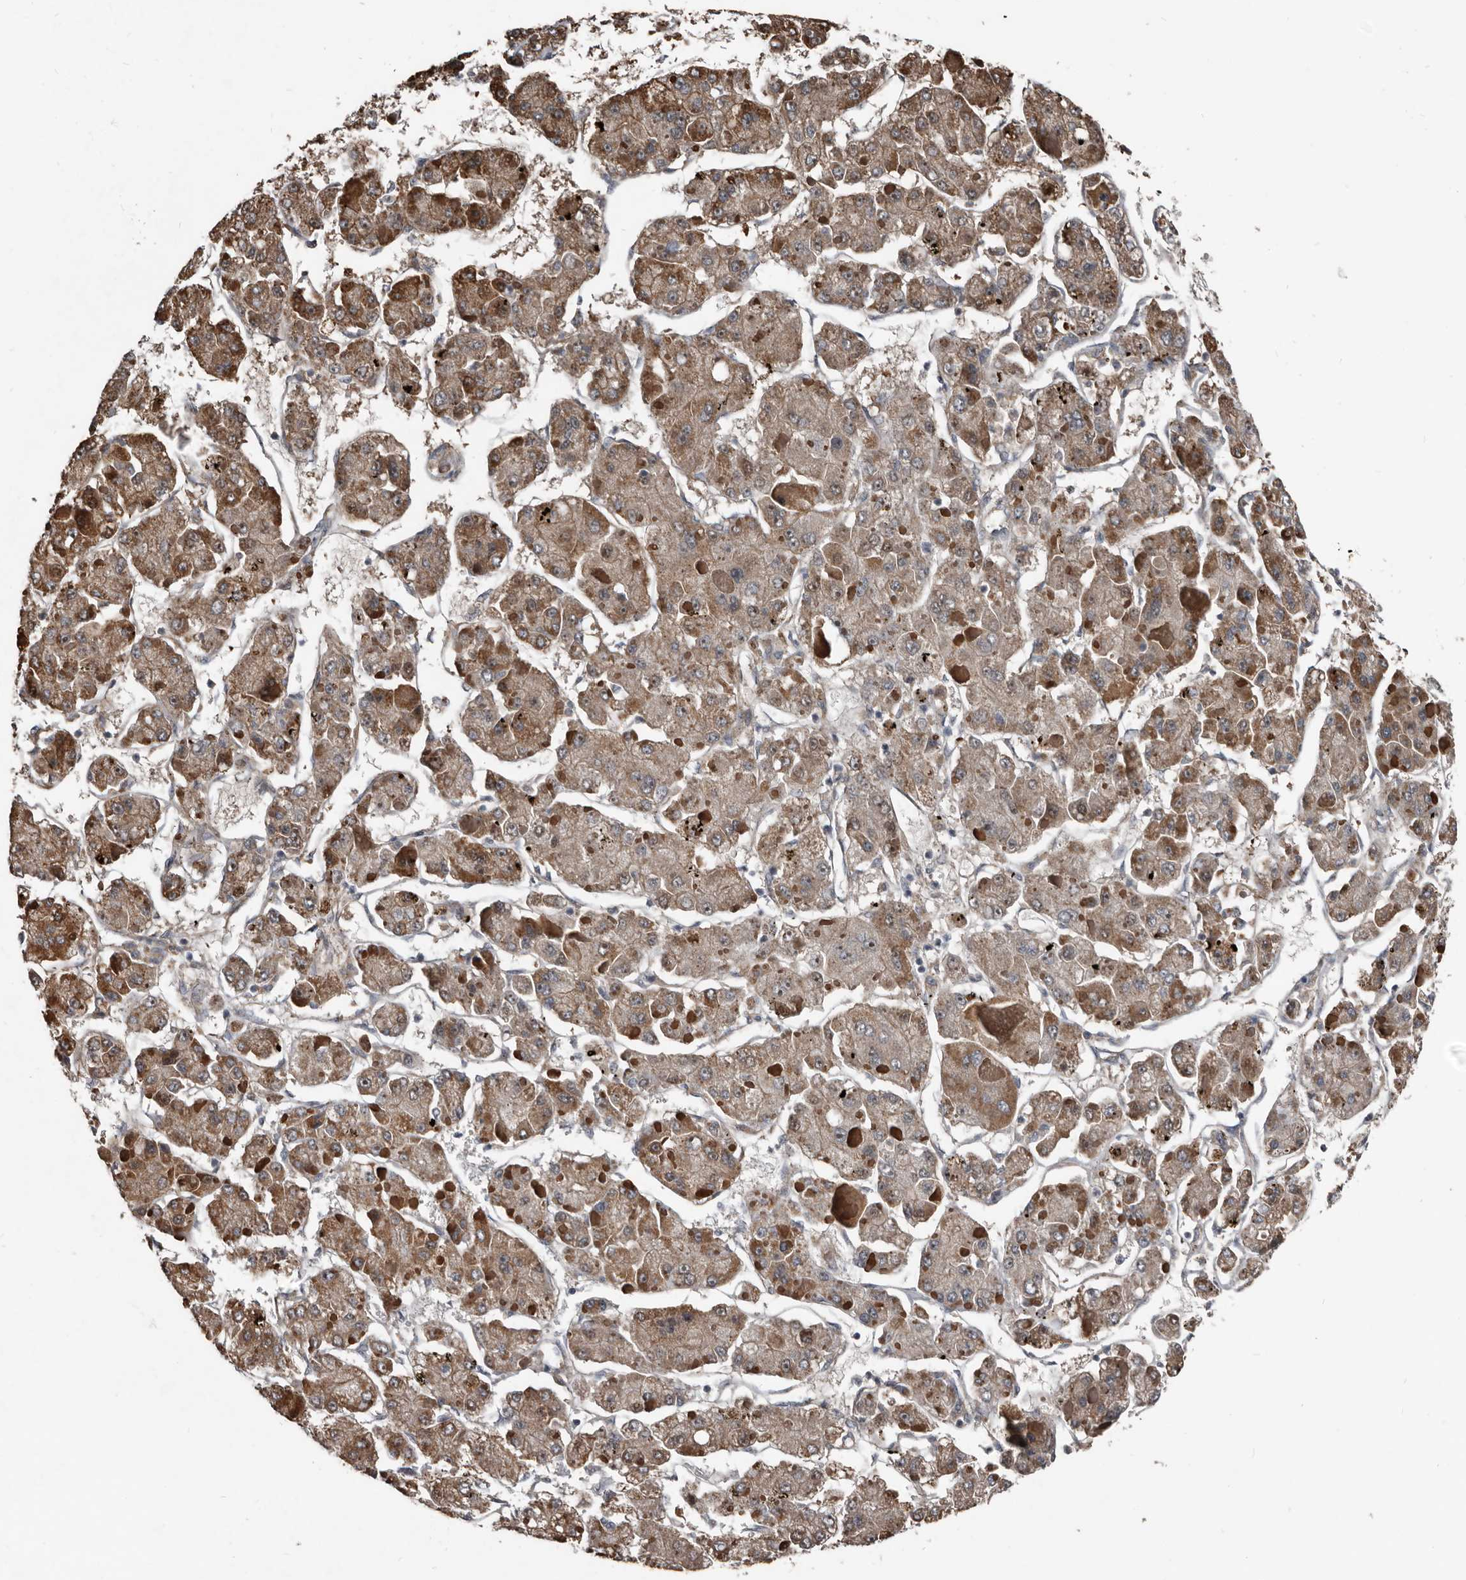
{"staining": {"intensity": "moderate", "quantity": "25%-75%", "location": "cytoplasmic/membranous"}, "tissue": "liver cancer", "cell_type": "Tumor cells", "image_type": "cancer", "snomed": [{"axis": "morphology", "description": "Carcinoma, Hepatocellular, NOS"}, {"axis": "topography", "description": "Liver"}], "caption": "Human hepatocellular carcinoma (liver) stained with a brown dye demonstrates moderate cytoplasmic/membranous positive expression in approximately 25%-75% of tumor cells.", "gene": "DHPS", "patient": {"sex": "female", "age": 73}}